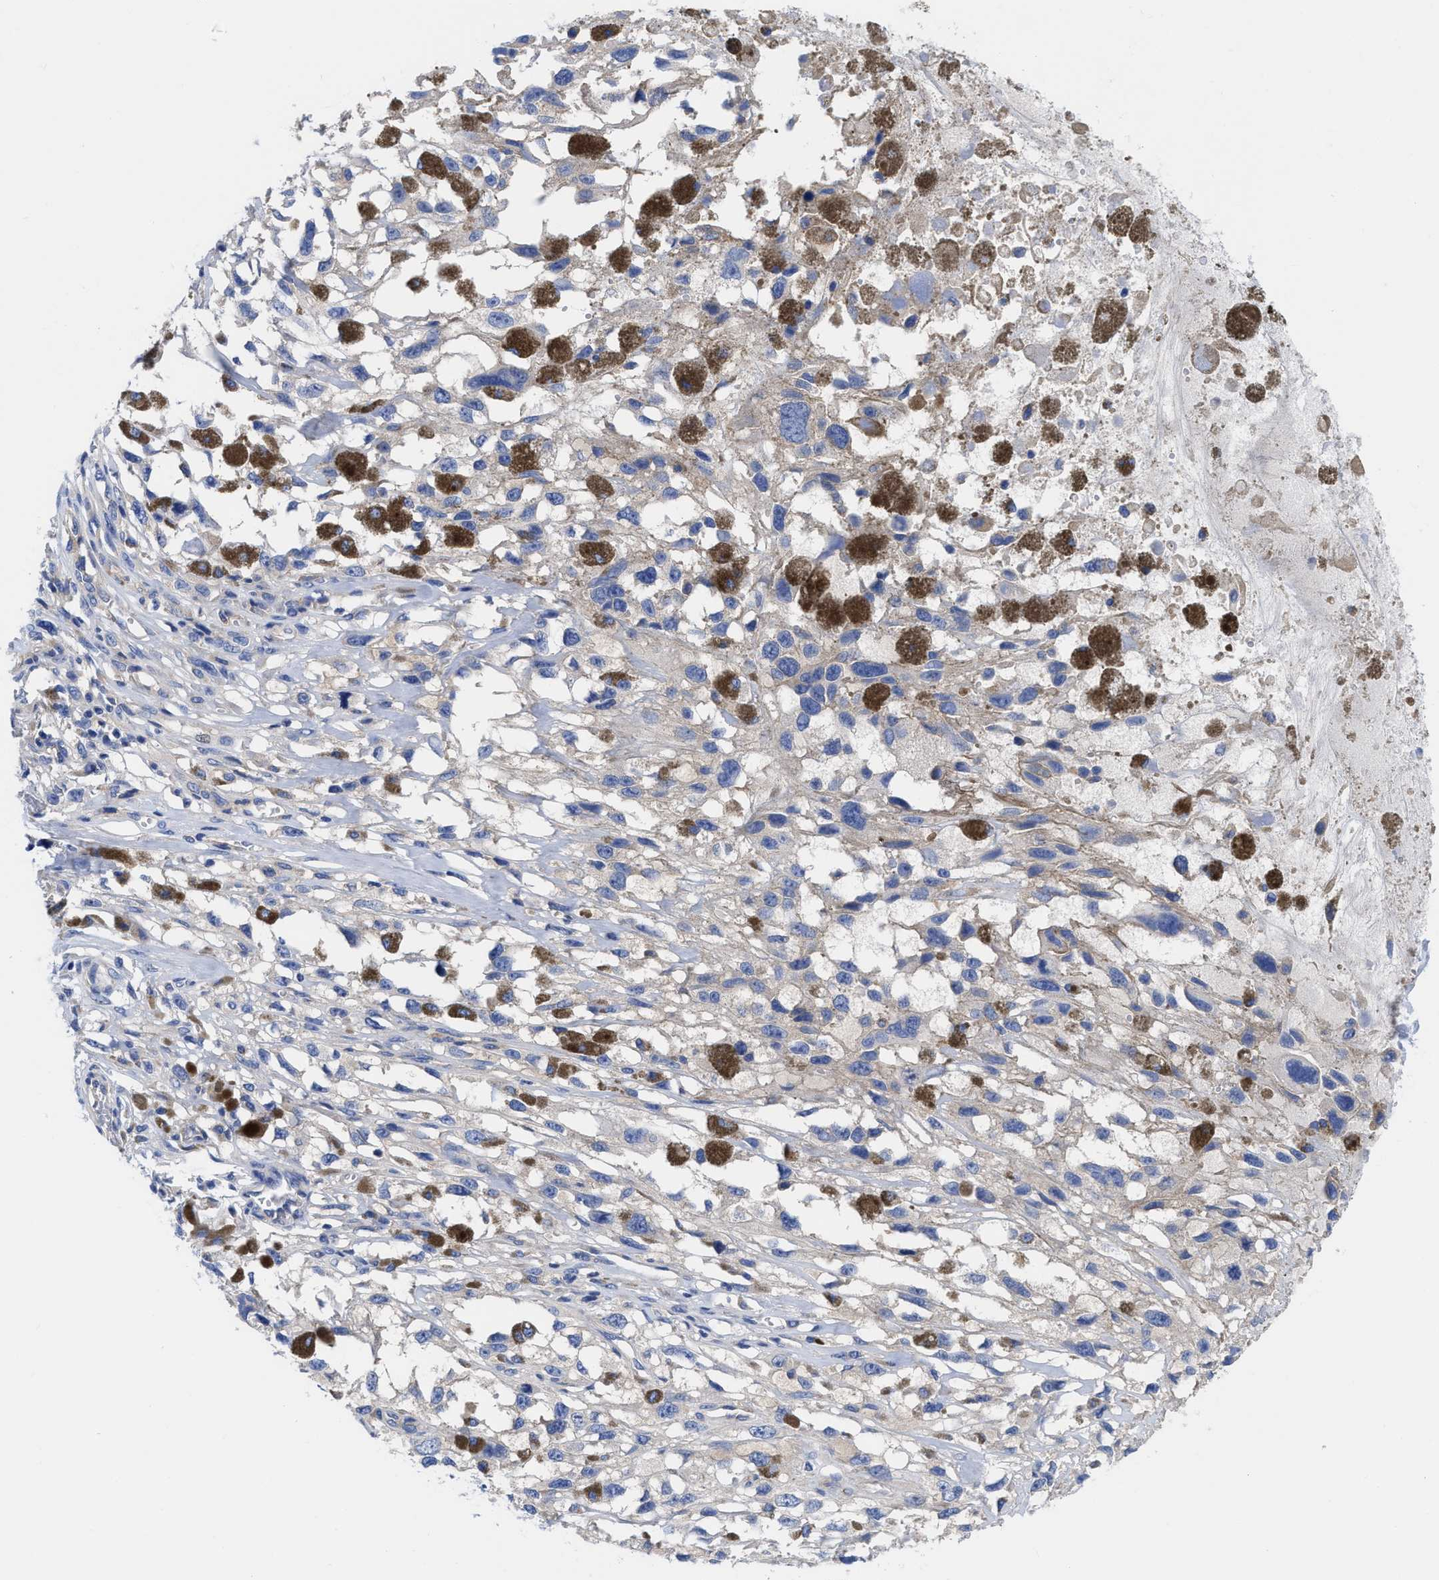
{"staining": {"intensity": "negative", "quantity": "none", "location": "none"}, "tissue": "melanoma", "cell_type": "Tumor cells", "image_type": "cancer", "snomed": [{"axis": "morphology", "description": "Malignant melanoma, Metastatic site"}, {"axis": "topography", "description": "Lymph node"}], "caption": "DAB (3,3'-diaminobenzidine) immunohistochemical staining of human malignant melanoma (metastatic site) reveals no significant staining in tumor cells.", "gene": "RBKS", "patient": {"sex": "male", "age": 59}}